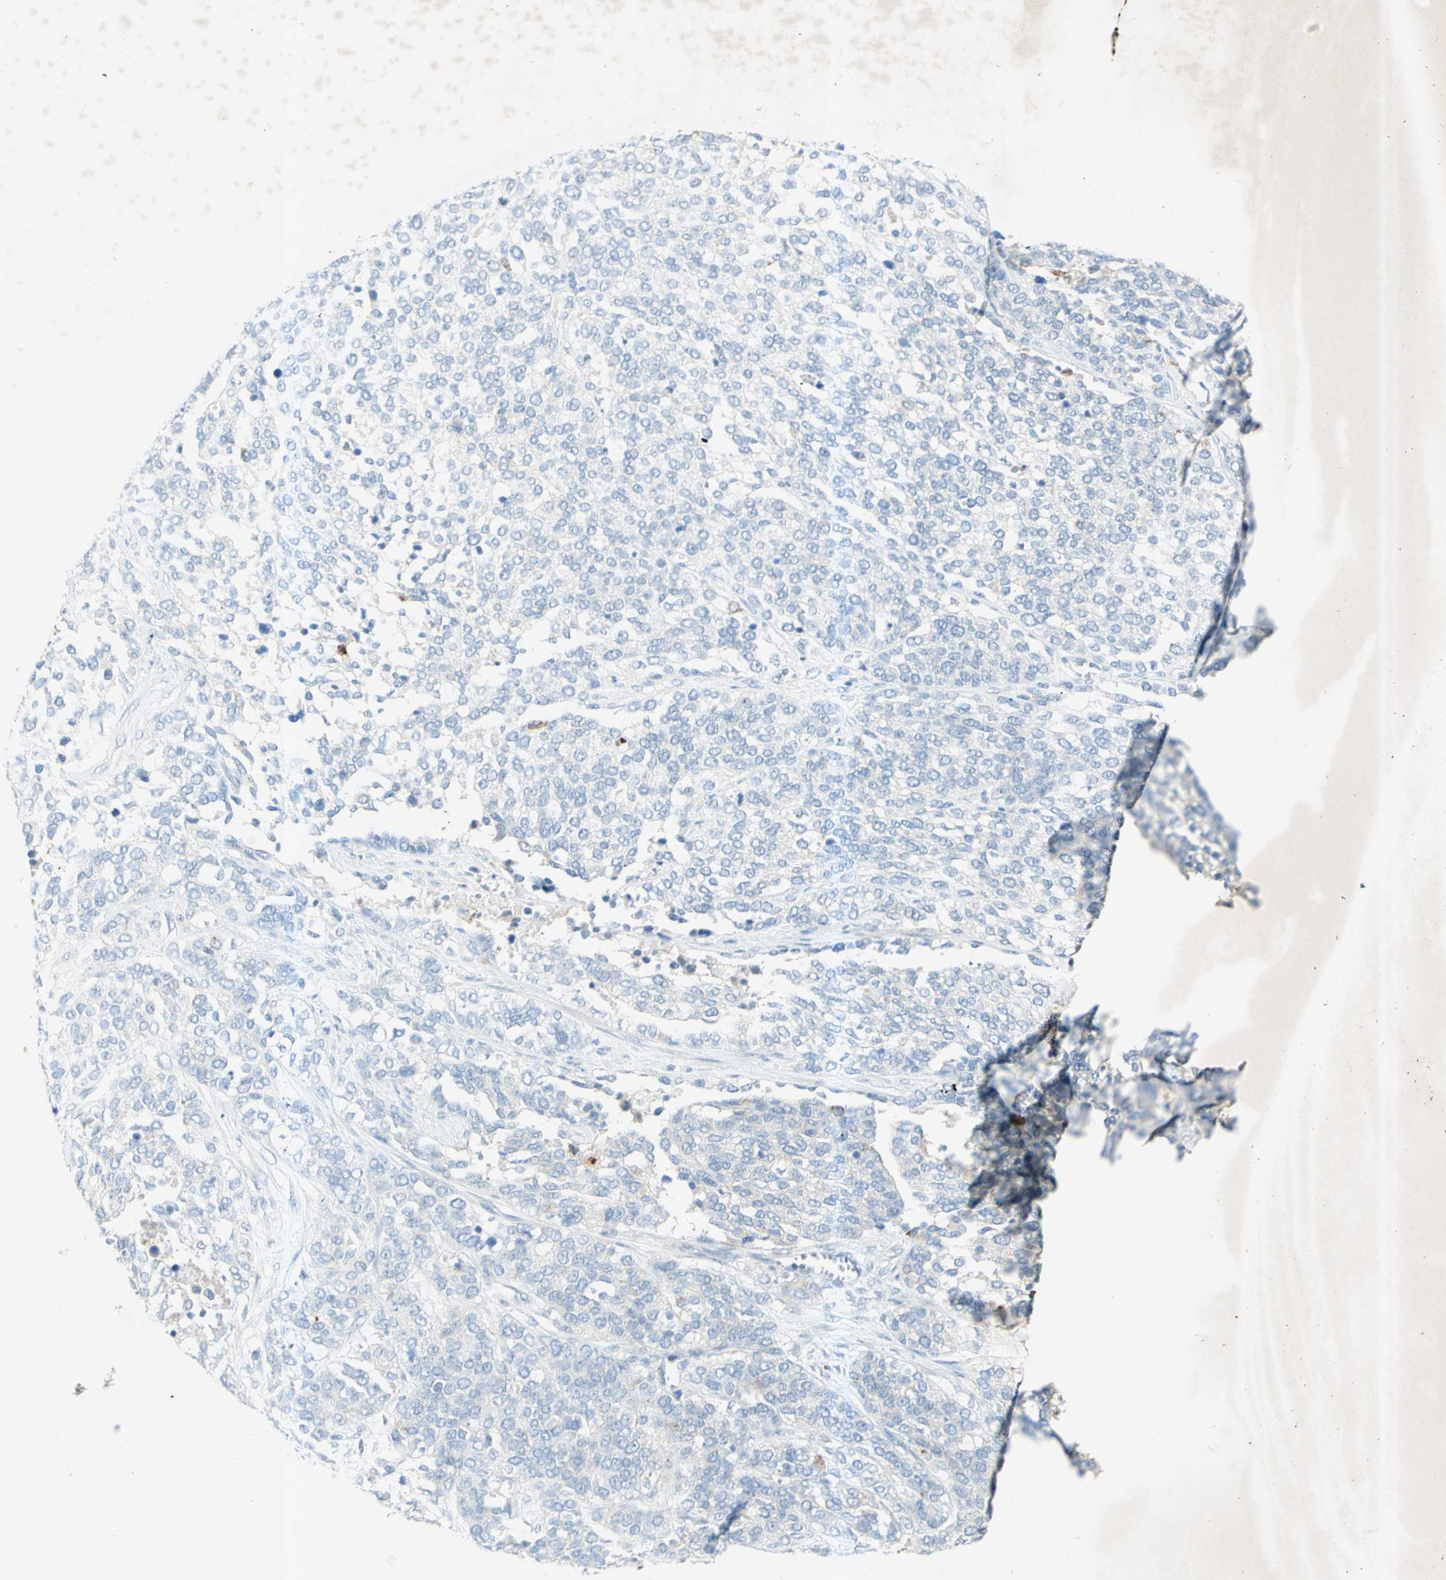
{"staining": {"intensity": "negative", "quantity": "none", "location": "none"}, "tissue": "ovarian cancer", "cell_type": "Tumor cells", "image_type": "cancer", "snomed": [{"axis": "morphology", "description": "Cystadenocarcinoma, serous, NOS"}, {"axis": "topography", "description": "Ovary"}], "caption": "A high-resolution image shows IHC staining of ovarian cancer (serous cystadenocarcinoma), which displays no significant staining in tumor cells.", "gene": "GDF15", "patient": {"sex": "female", "age": 44}}